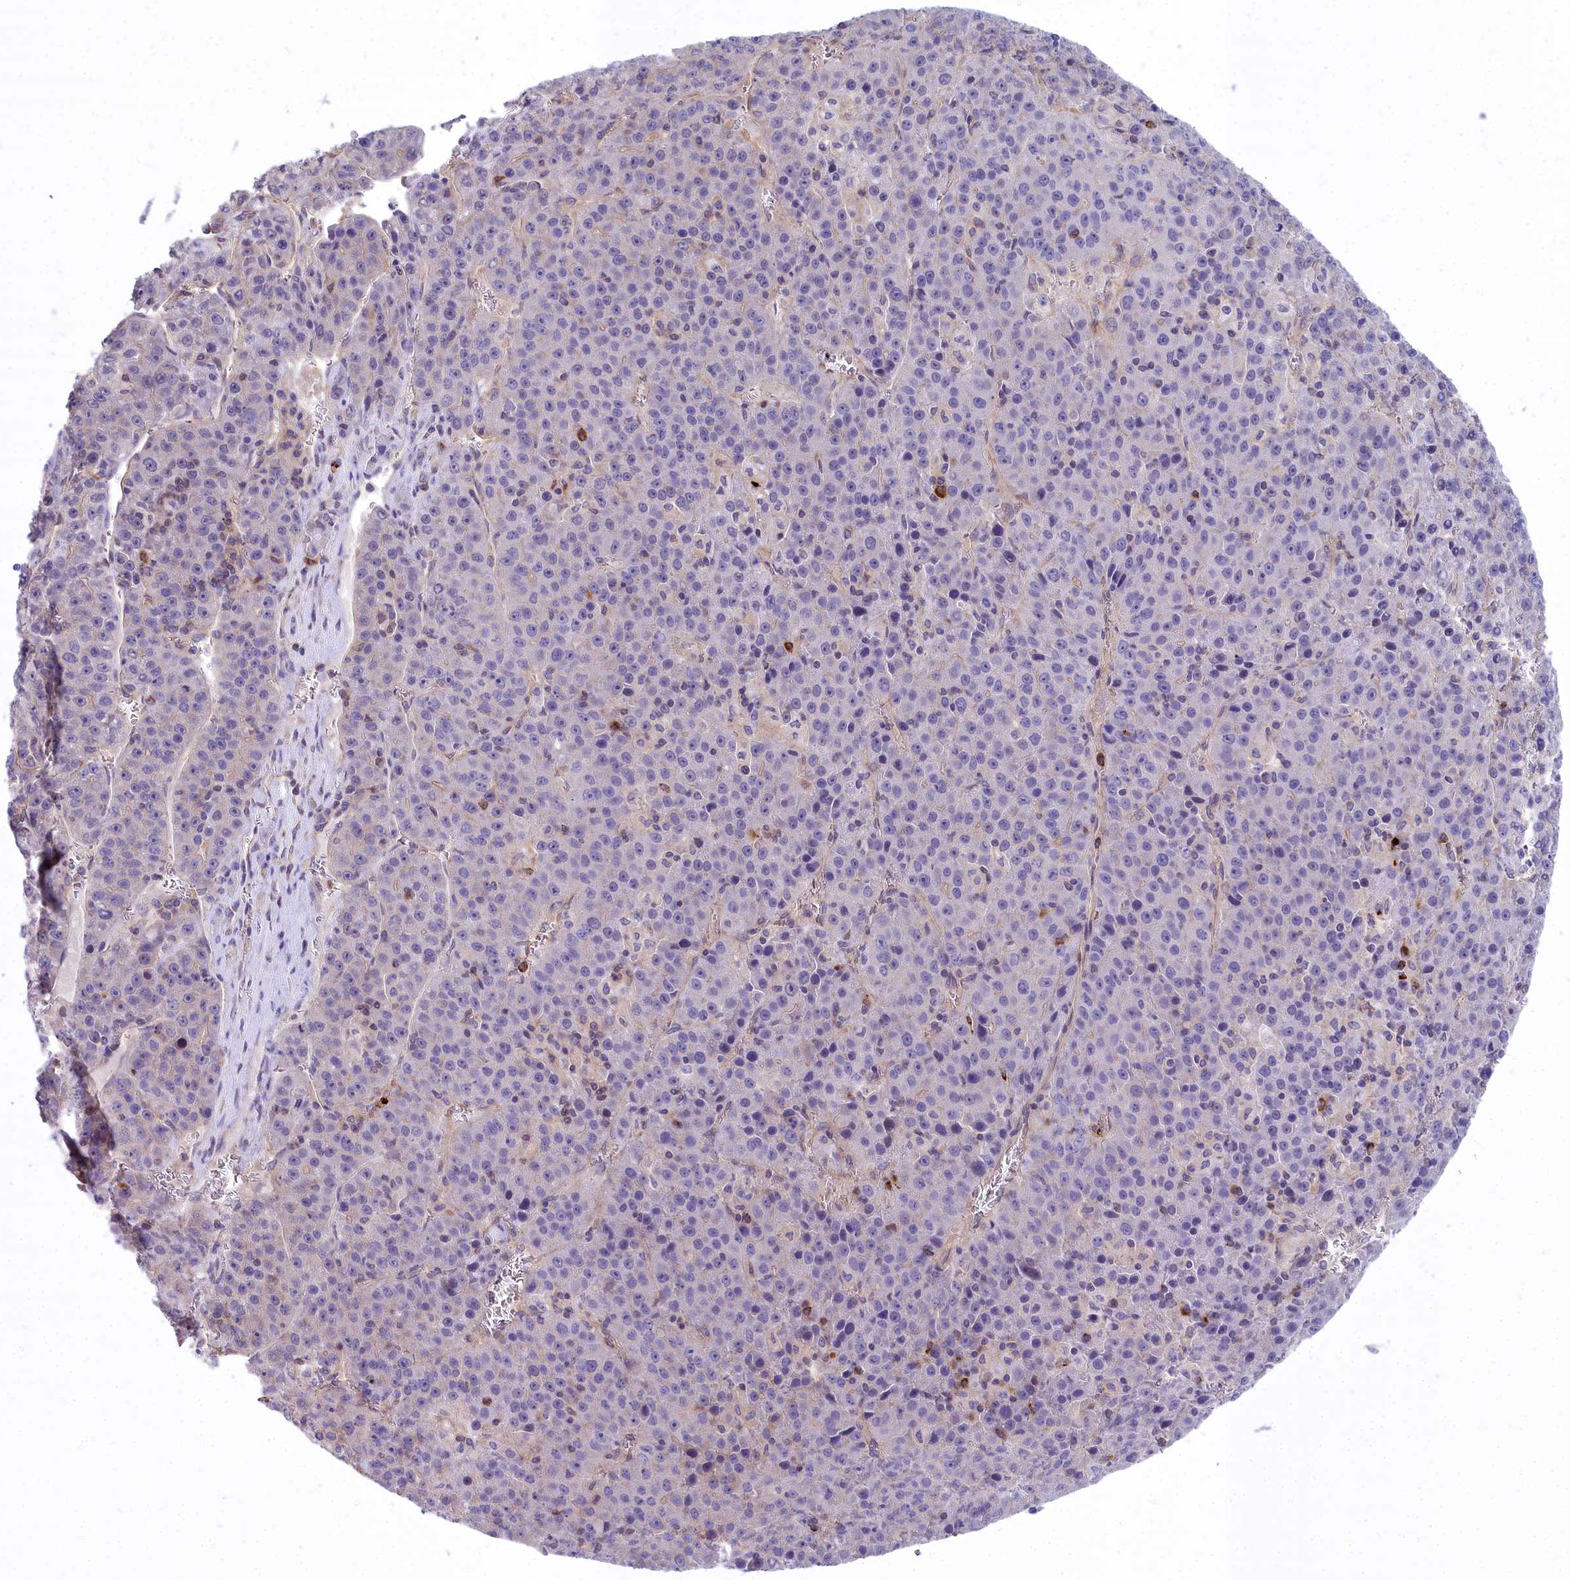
{"staining": {"intensity": "negative", "quantity": "none", "location": "none"}, "tissue": "liver cancer", "cell_type": "Tumor cells", "image_type": "cancer", "snomed": [{"axis": "morphology", "description": "Carcinoma, Hepatocellular, NOS"}, {"axis": "topography", "description": "Liver"}], "caption": "Immunohistochemistry (IHC) photomicrograph of human hepatocellular carcinoma (liver) stained for a protein (brown), which displays no staining in tumor cells.", "gene": "HLA-DOA", "patient": {"sex": "female", "age": 53}}